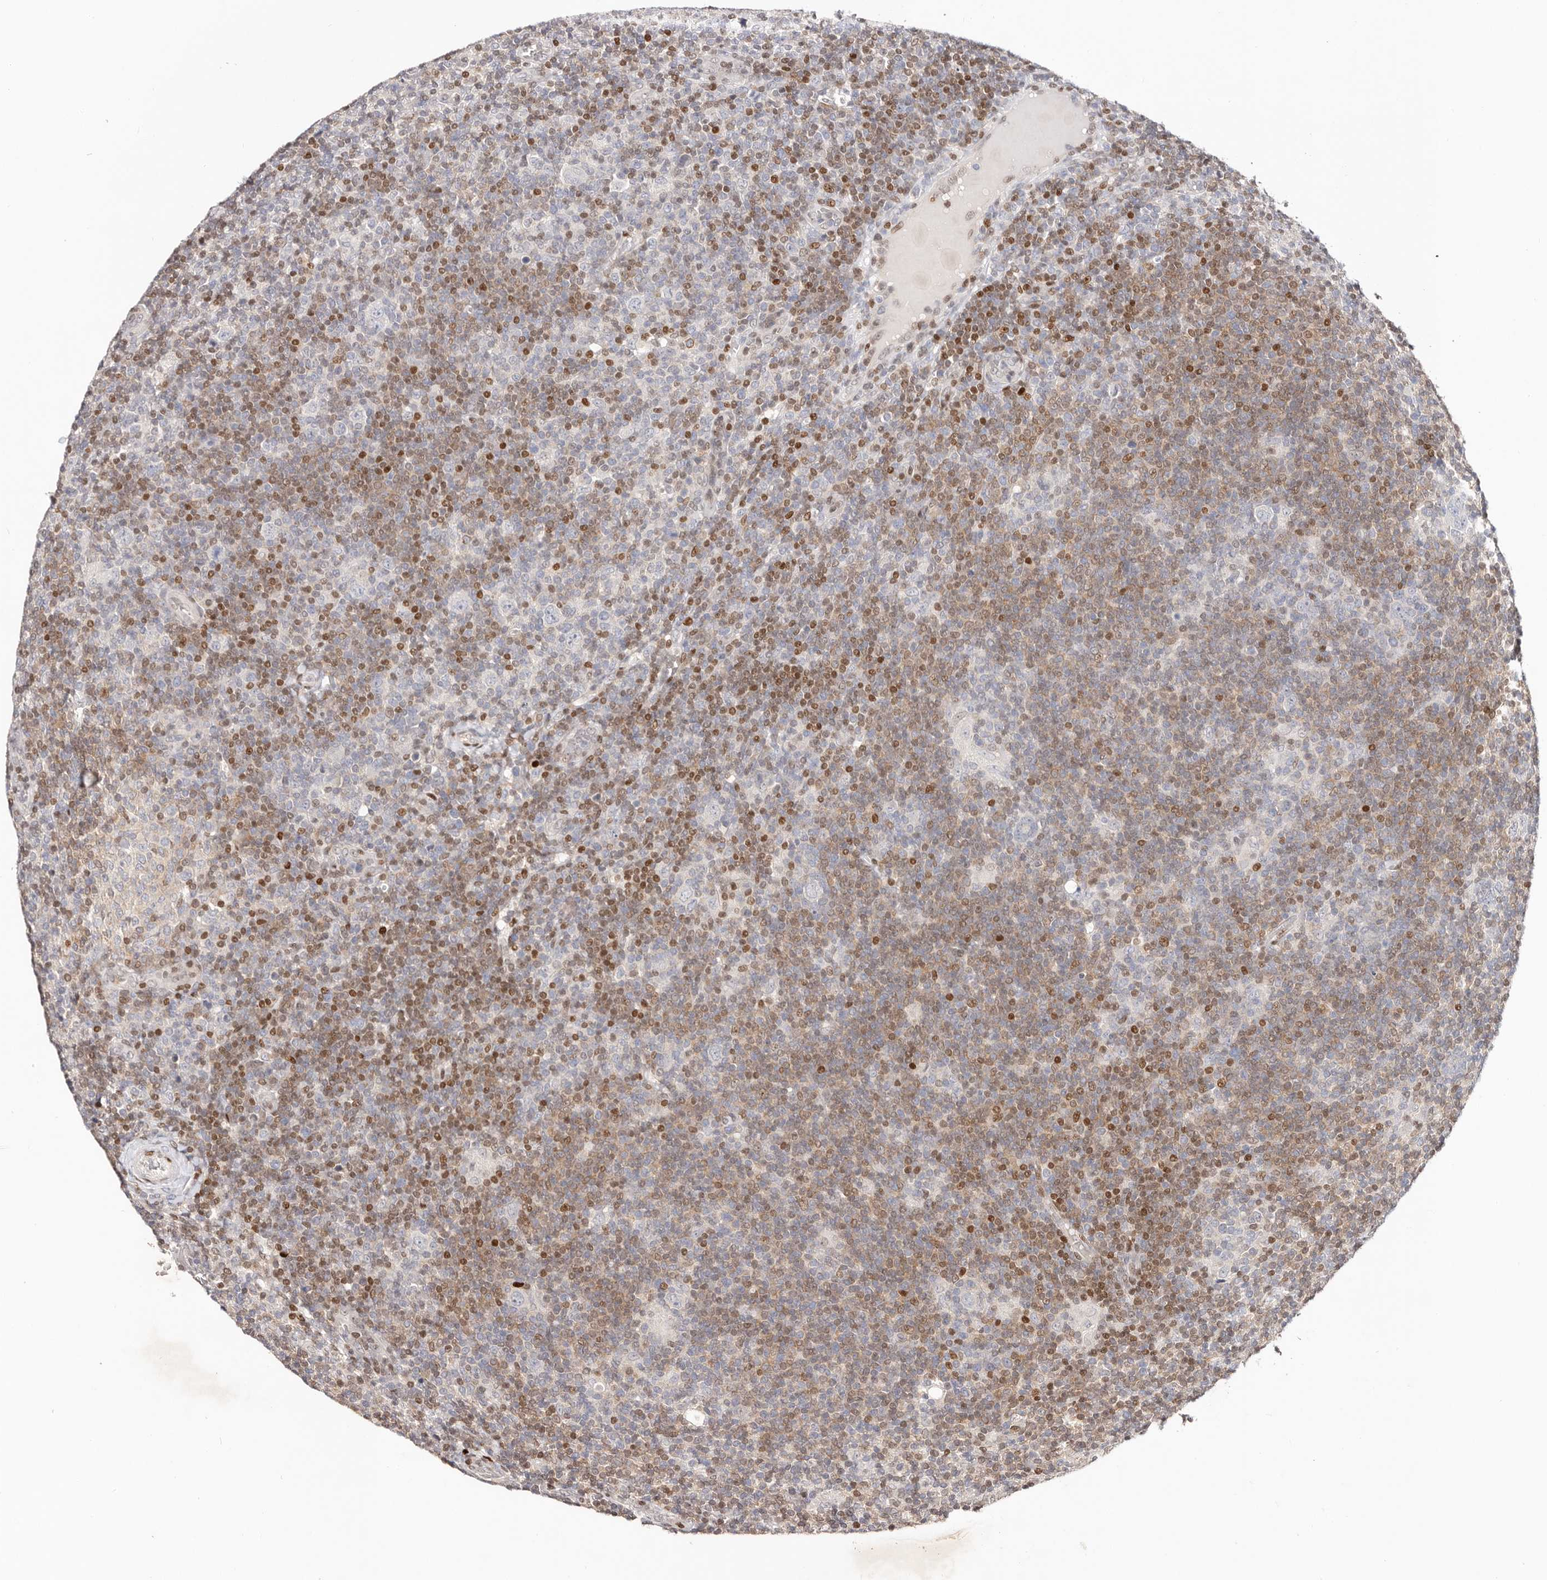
{"staining": {"intensity": "negative", "quantity": "none", "location": "none"}, "tissue": "lymphoma", "cell_type": "Tumor cells", "image_type": "cancer", "snomed": [{"axis": "morphology", "description": "Hodgkin's disease, NOS"}, {"axis": "topography", "description": "Lymph node"}], "caption": "Lymphoma was stained to show a protein in brown. There is no significant expression in tumor cells.", "gene": "IQGAP3", "patient": {"sex": "female", "age": 57}}